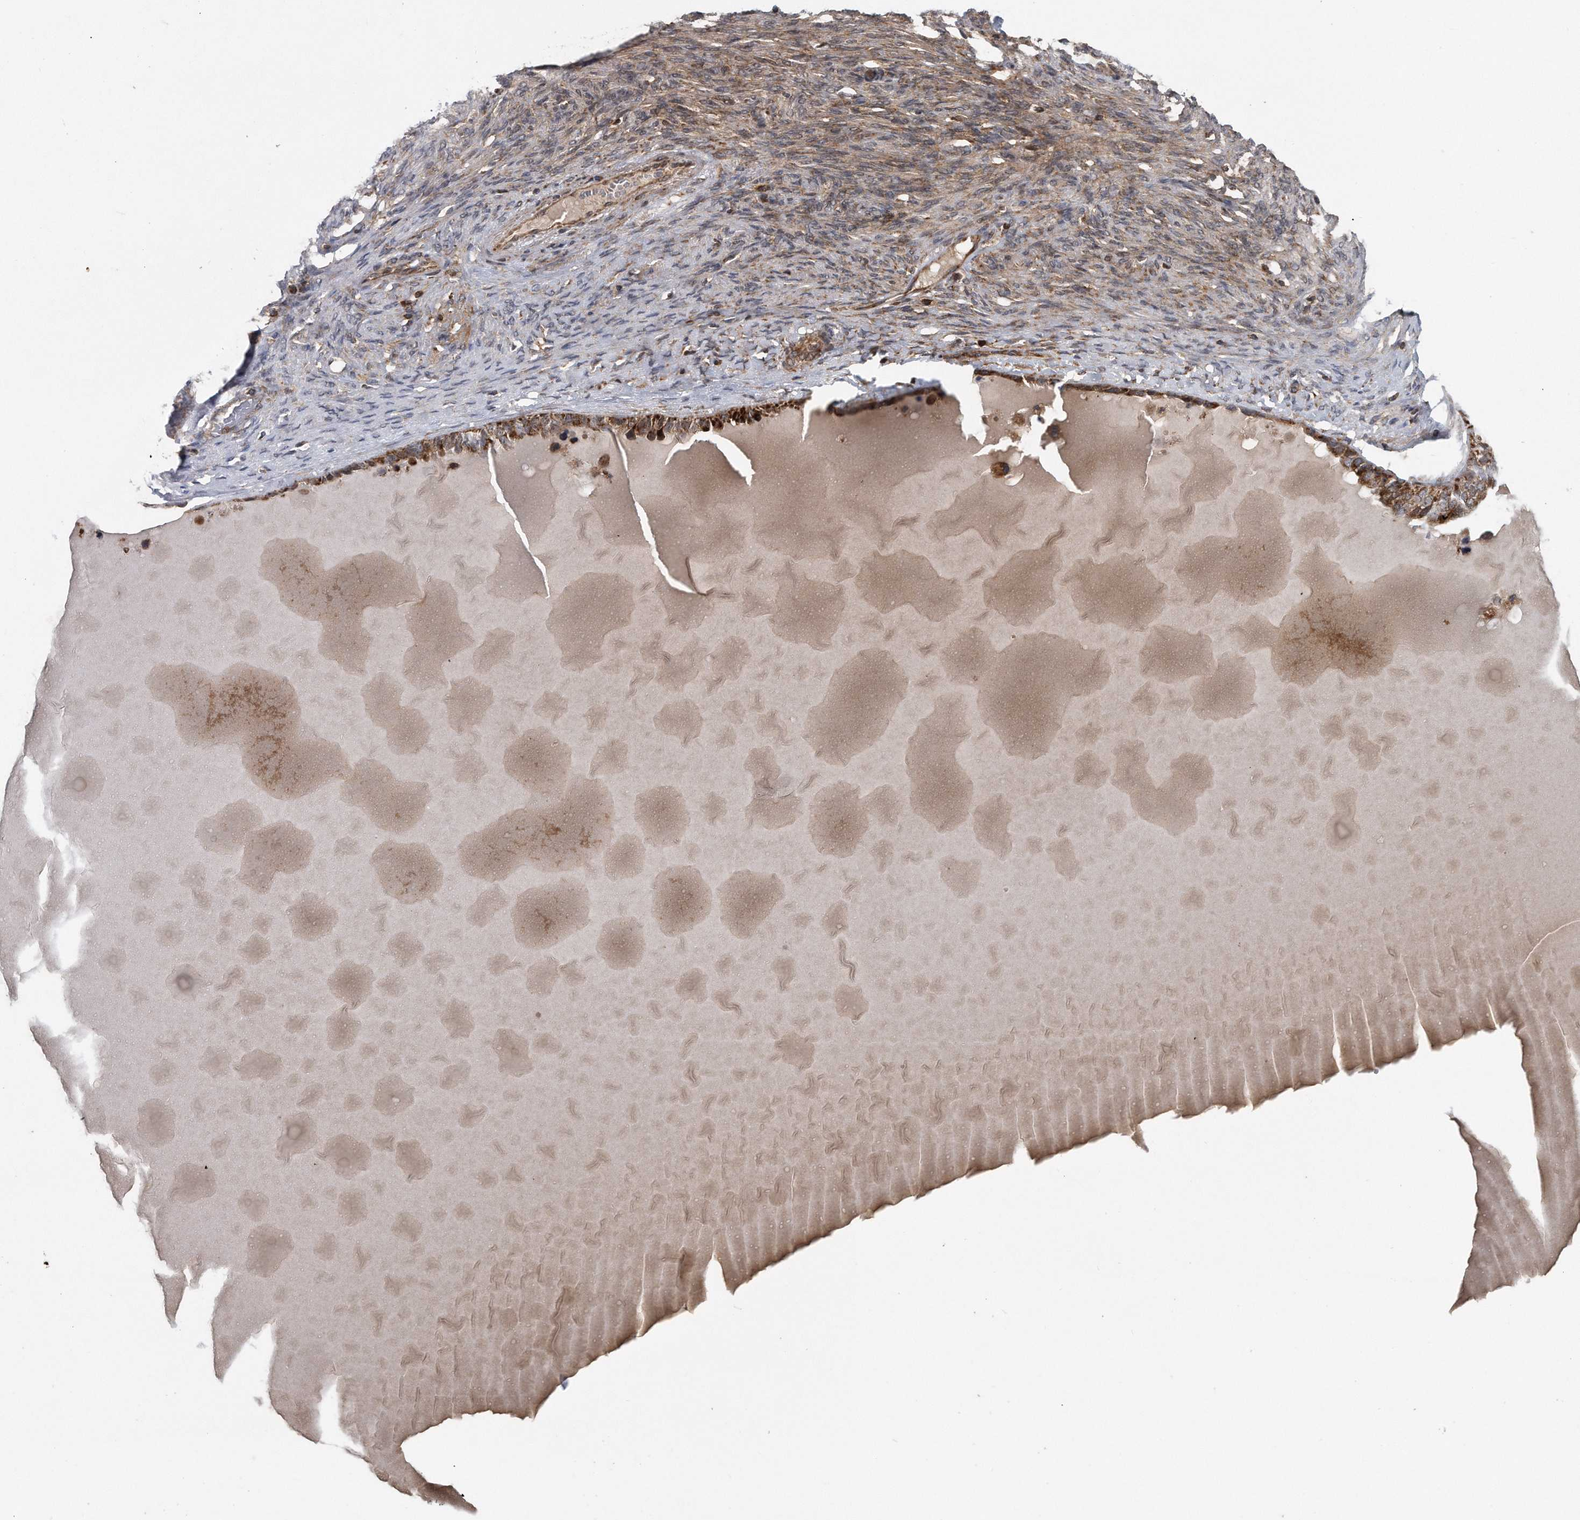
{"staining": {"intensity": "strong", "quantity": ">75%", "location": "cytoplasmic/membranous"}, "tissue": "ovarian cancer", "cell_type": "Tumor cells", "image_type": "cancer", "snomed": [{"axis": "morphology", "description": "Cystadenocarcinoma, serous, NOS"}, {"axis": "topography", "description": "Ovary"}], "caption": "Protein analysis of ovarian cancer tissue reveals strong cytoplasmic/membranous staining in about >75% of tumor cells.", "gene": "ALPK2", "patient": {"sex": "female", "age": 44}}